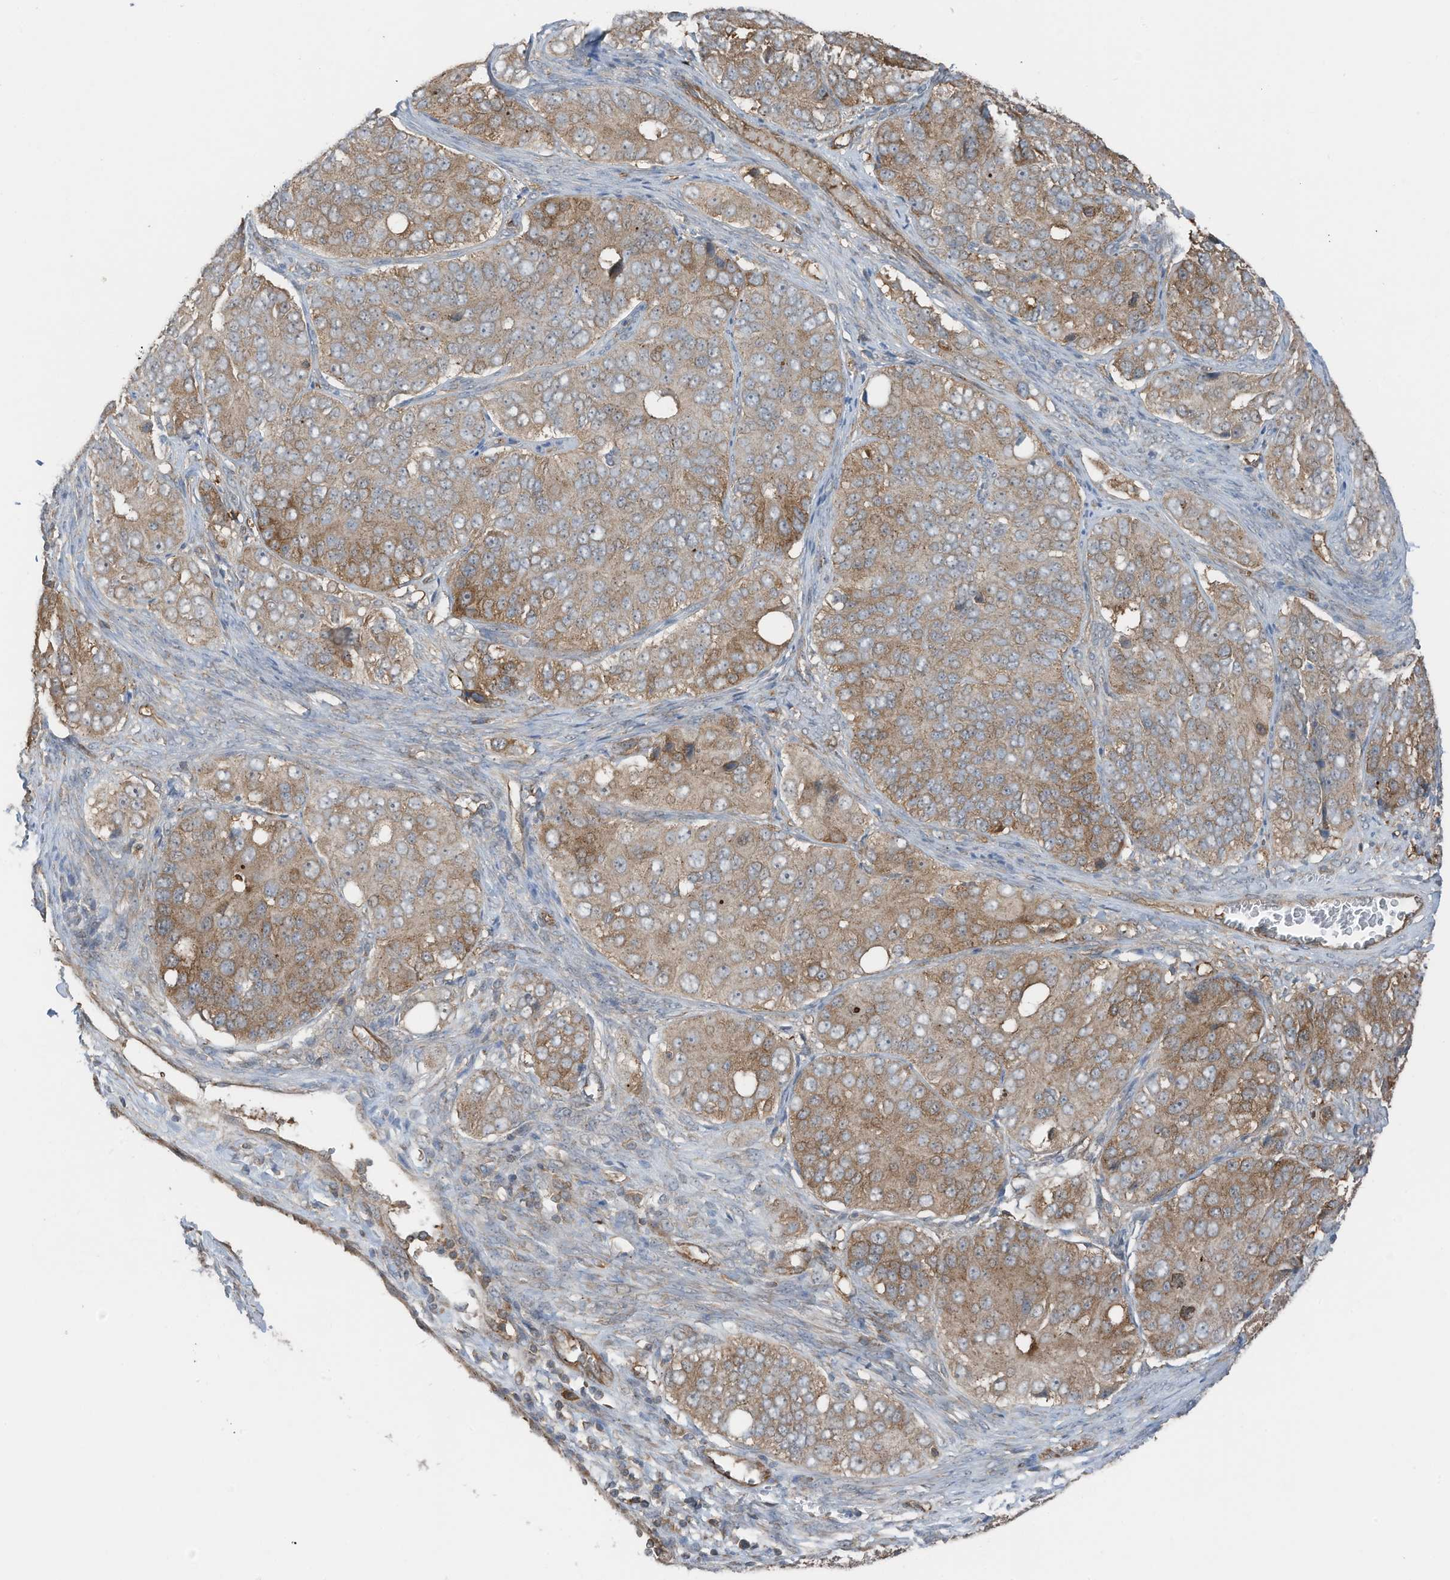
{"staining": {"intensity": "moderate", "quantity": ">75%", "location": "cytoplasmic/membranous"}, "tissue": "ovarian cancer", "cell_type": "Tumor cells", "image_type": "cancer", "snomed": [{"axis": "morphology", "description": "Carcinoma, endometroid"}, {"axis": "topography", "description": "Ovary"}], "caption": "The immunohistochemical stain highlights moderate cytoplasmic/membranous expression in tumor cells of ovarian cancer tissue. (Stains: DAB in brown, nuclei in blue, Microscopy: brightfield microscopy at high magnification).", "gene": "TXNDC9", "patient": {"sex": "female", "age": 51}}